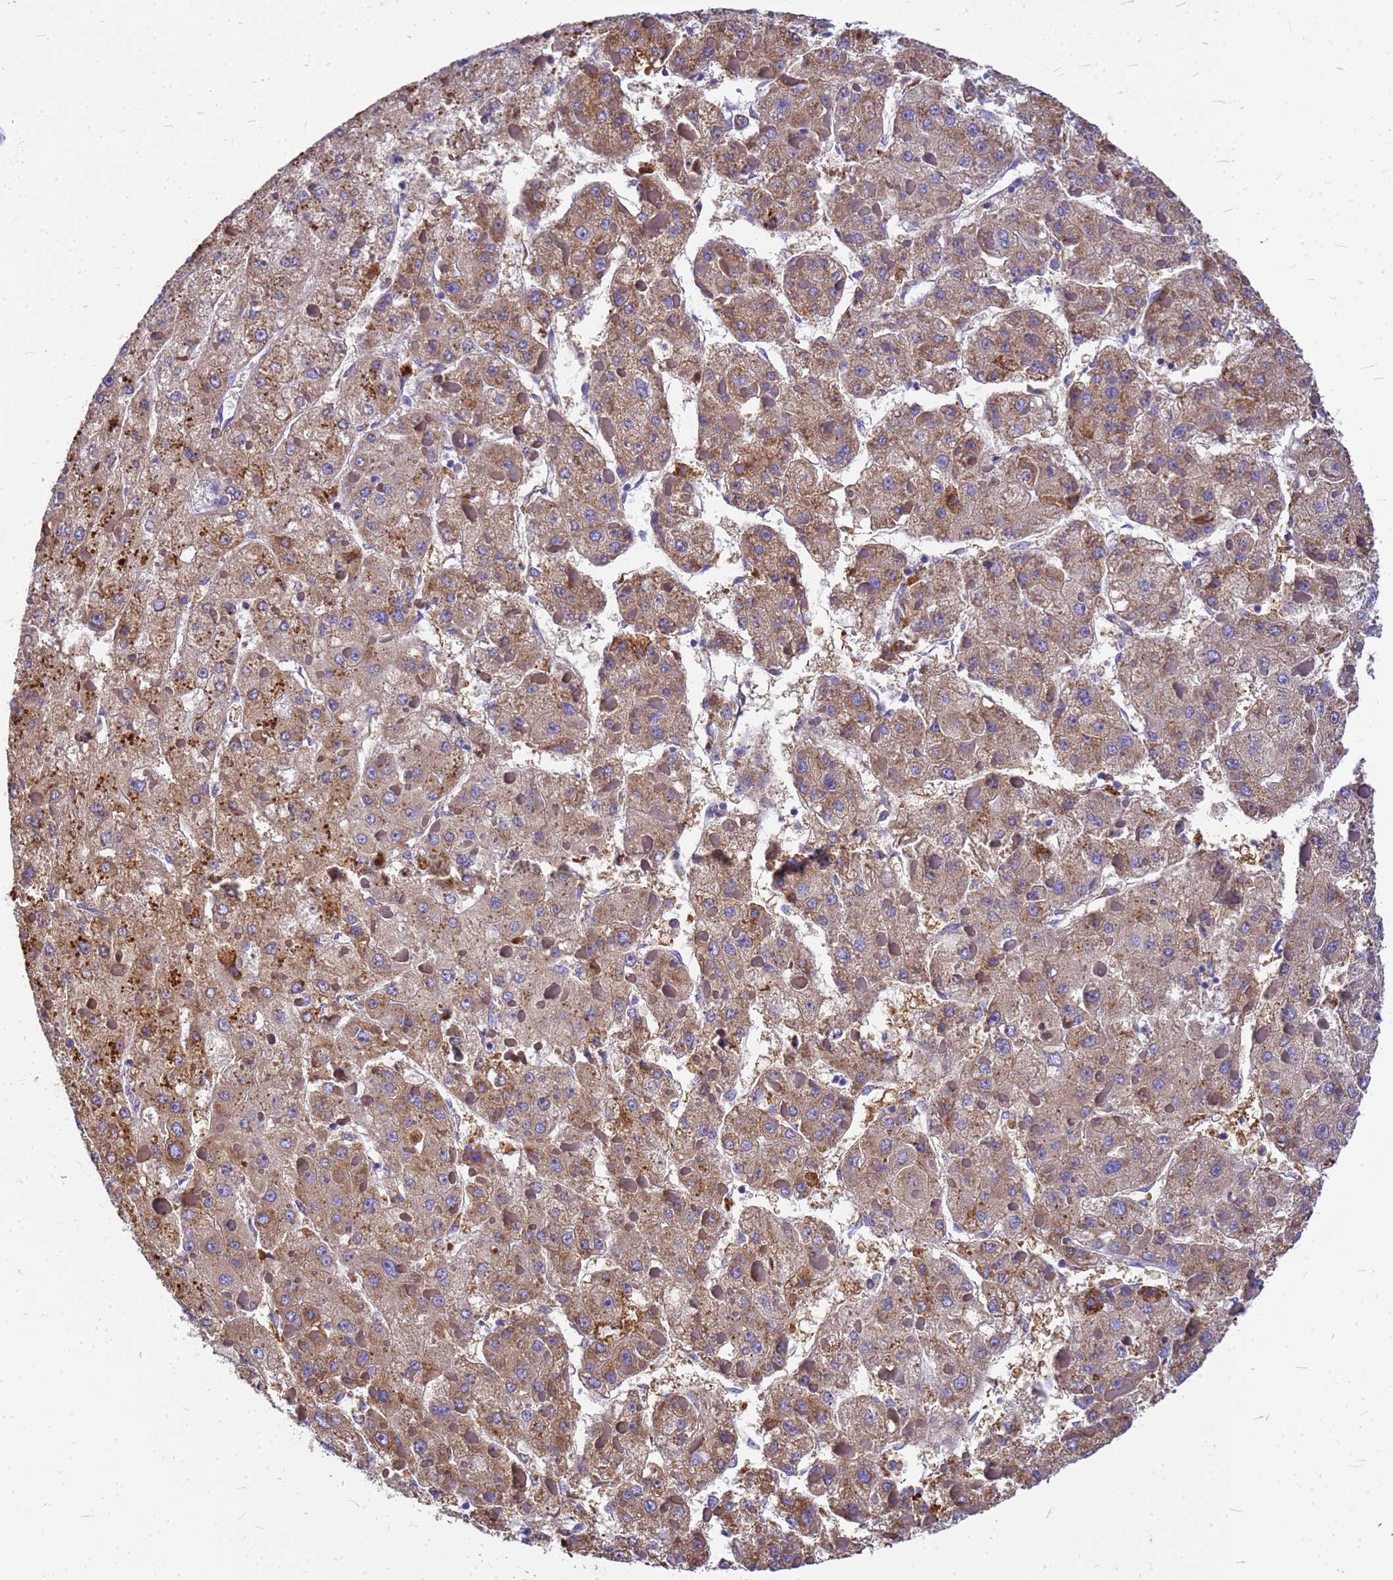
{"staining": {"intensity": "moderate", "quantity": "25%-75%", "location": "cytoplasmic/membranous"}, "tissue": "liver cancer", "cell_type": "Tumor cells", "image_type": "cancer", "snomed": [{"axis": "morphology", "description": "Carcinoma, Hepatocellular, NOS"}, {"axis": "topography", "description": "Liver"}], "caption": "A brown stain shows moderate cytoplasmic/membranous positivity of a protein in human liver hepatocellular carcinoma tumor cells.", "gene": "GID4", "patient": {"sex": "female", "age": 73}}